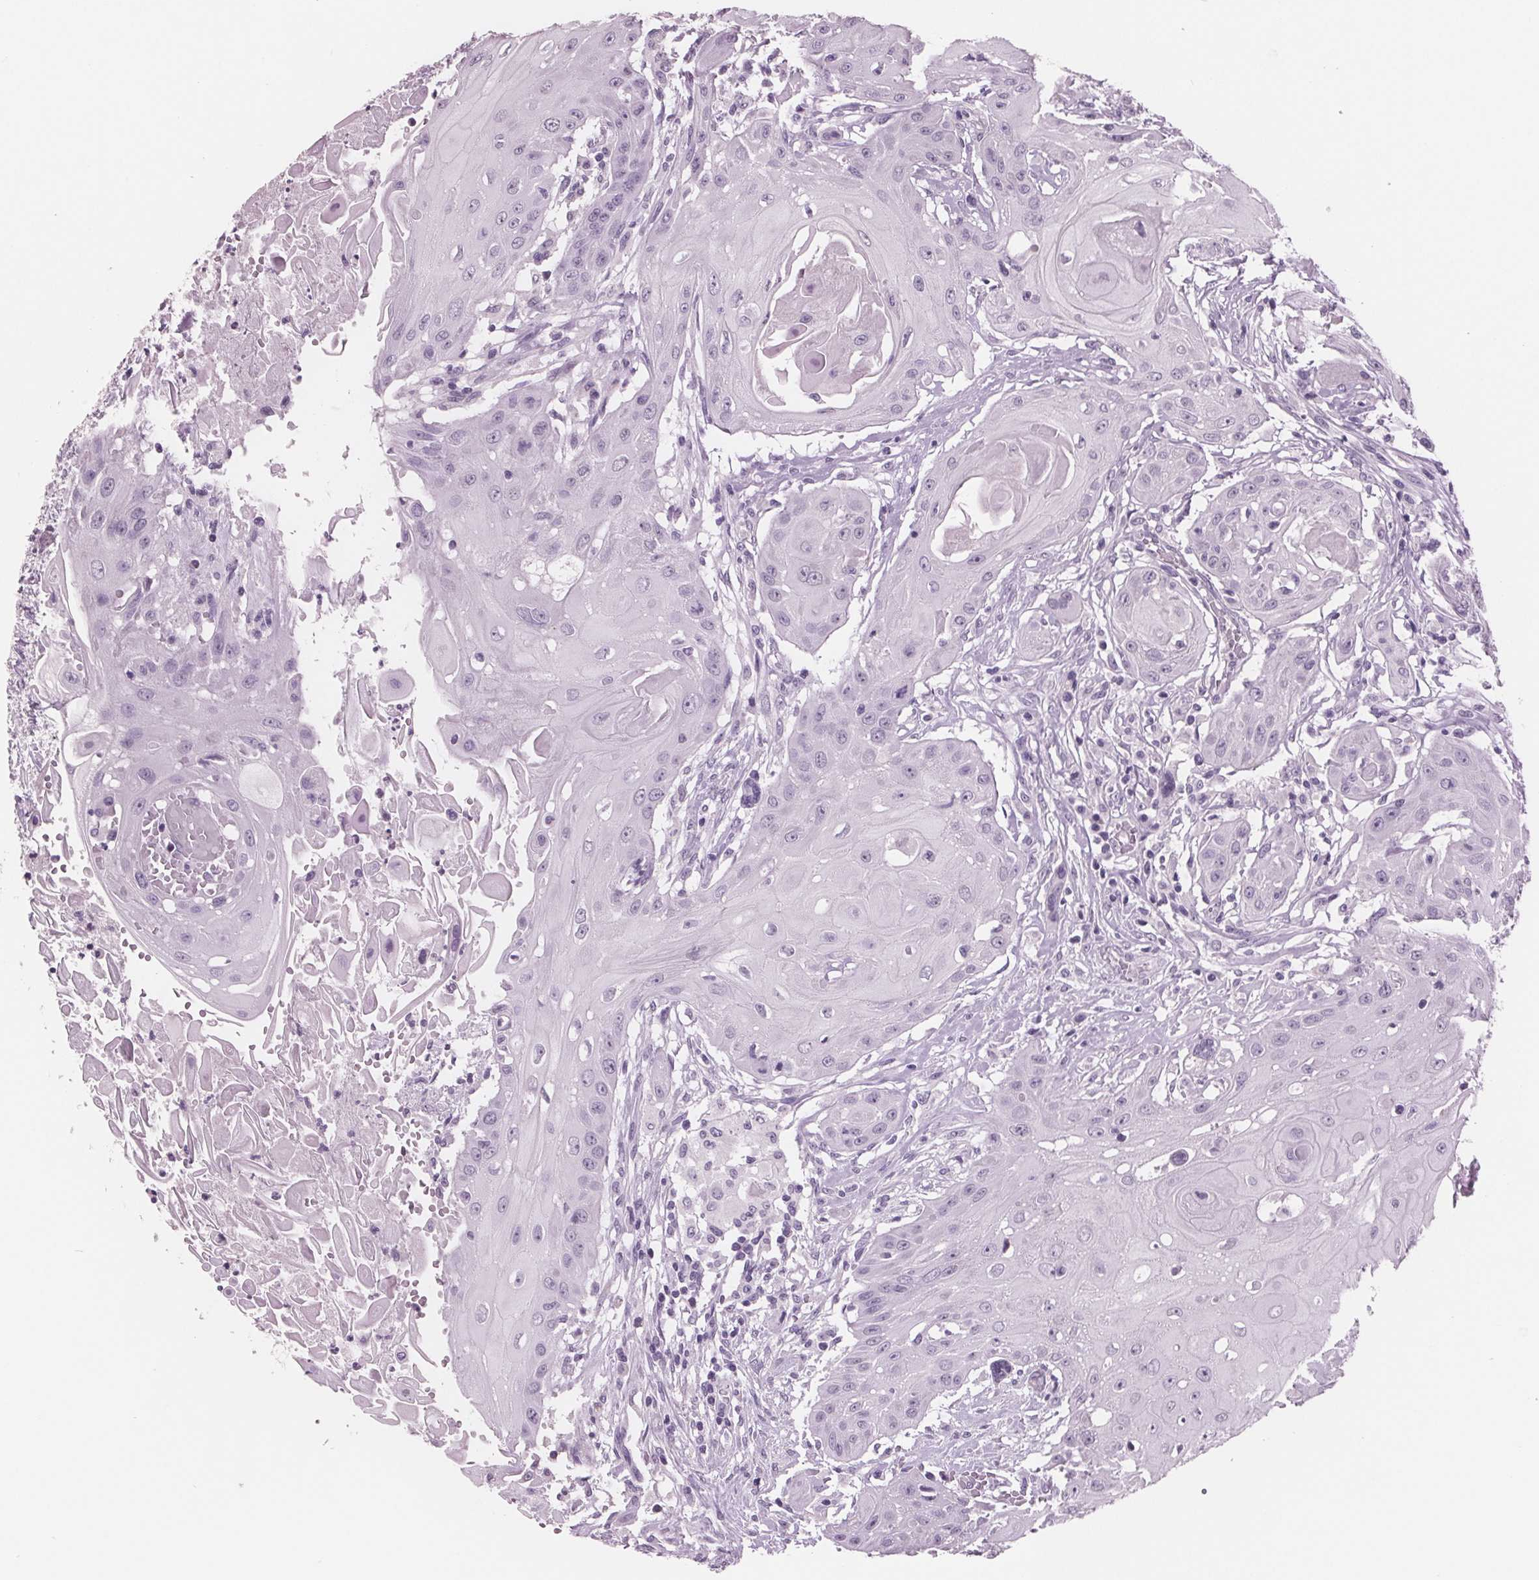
{"staining": {"intensity": "negative", "quantity": "none", "location": "none"}, "tissue": "head and neck cancer", "cell_type": "Tumor cells", "image_type": "cancer", "snomed": [{"axis": "morphology", "description": "Squamous cell carcinoma, NOS"}, {"axis": "topography", "description": "Oral tissue"}, {"axis": "topography", "description": "Head-Neck"}, {"axis": "topography", "description": "Neck, NOS"}], "caption": "A histopathology image of head and neck cancer stained for a protein reveals no brown staining in tumor cells.", "gene": "AMBP", "patient": {"sex": "female", "age": 55}}